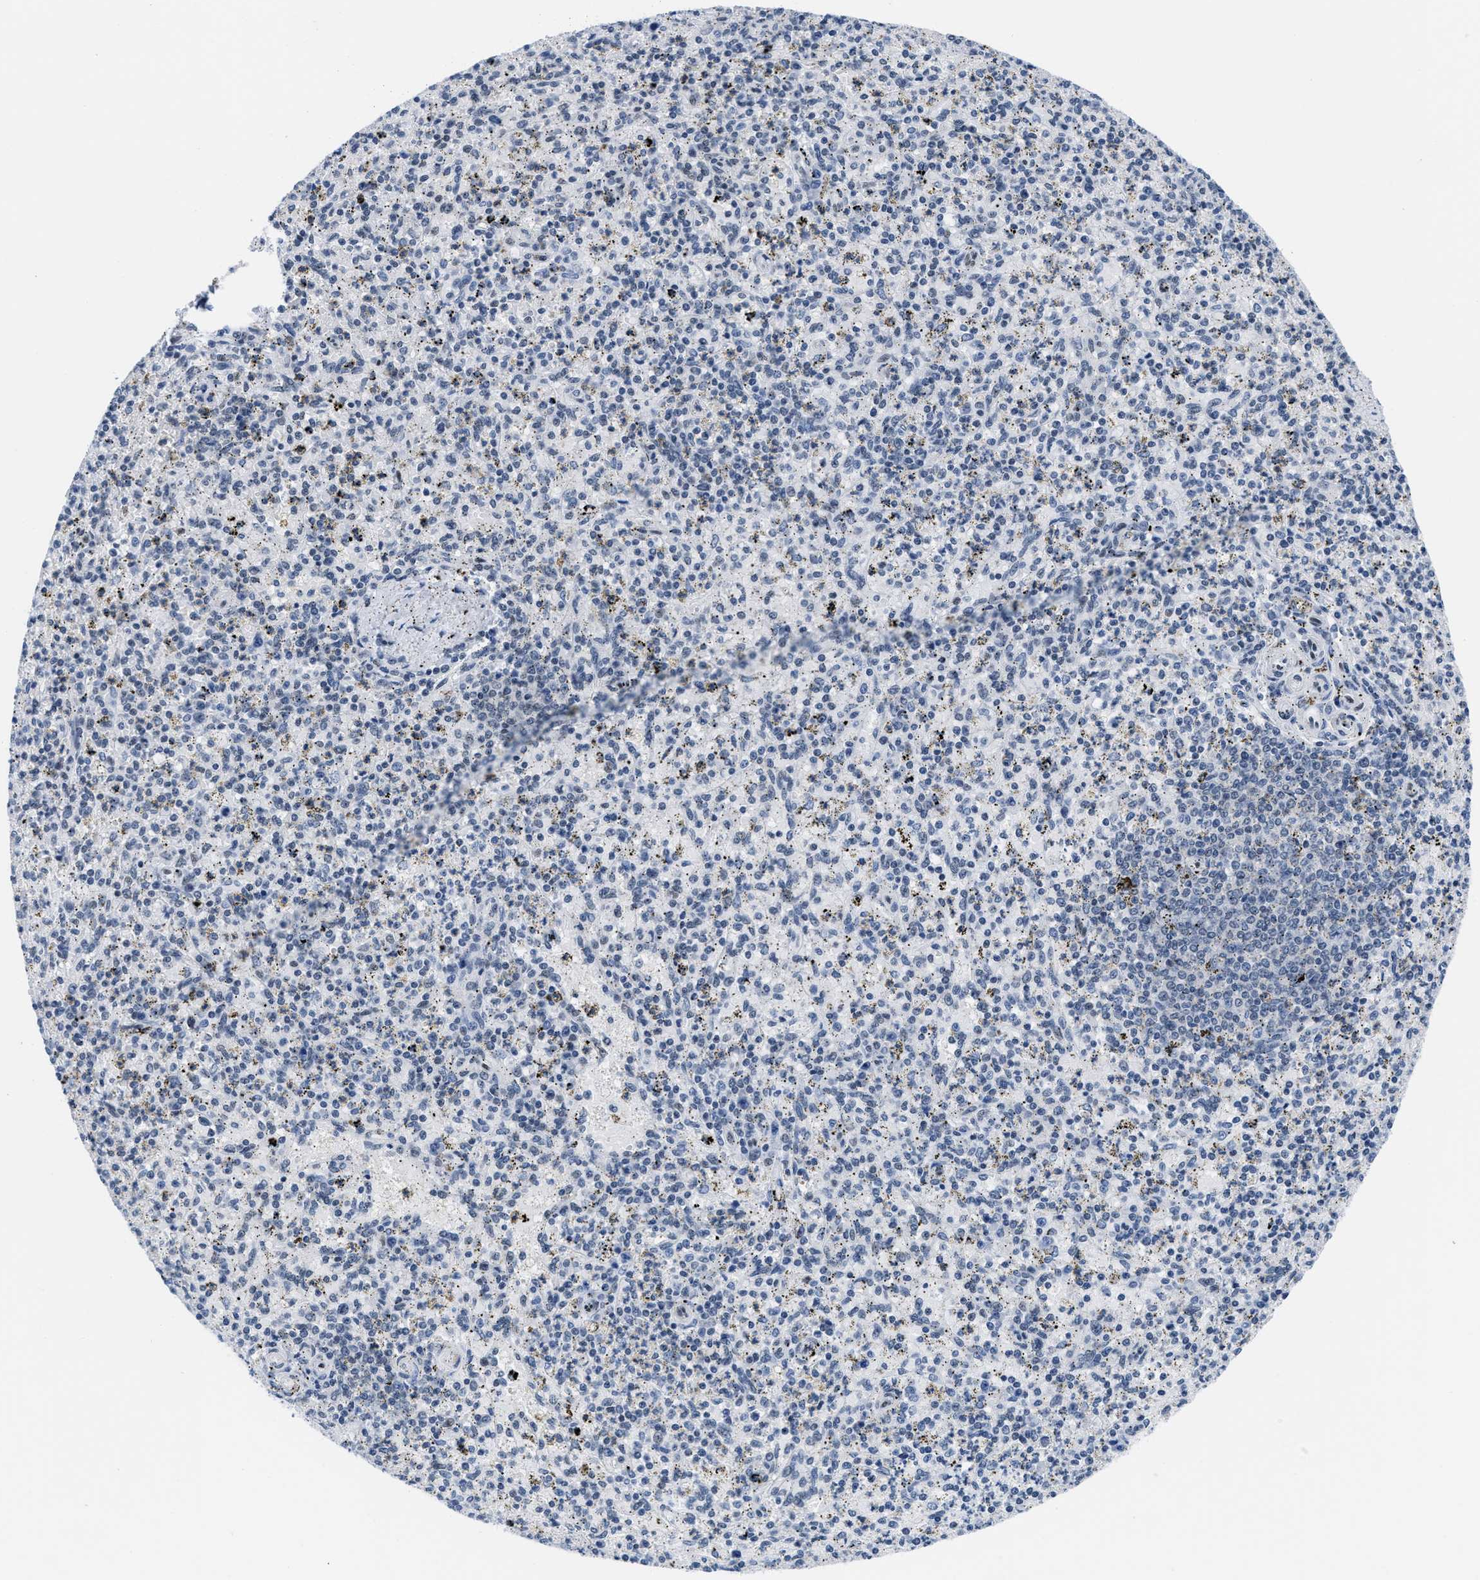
{"staining": {"intensity": "negative", "quantity": "none", "location": "none"}, "tissue": "spleen", "cell_type": "Cells in red pulp", "image_type": "normal", "snomed": [{"axis": "morphology", "description": "Normal tissue, NOS"}, {"axis": "topography", "description": "Spleen"}], "caption": "DAB (3,3'-diaminobenzidine) immunohistochemical staining of unremarkable spleen exhibits no significant positivity in cells in red pulp. The staining was performed using DAB to visualize the protein expression in brown, while the nuclei were stained in blue with hematoxylin (Magnification: 20x).", "gene": "CTBP1", "patient": {"sex": "male", "age": 72}}